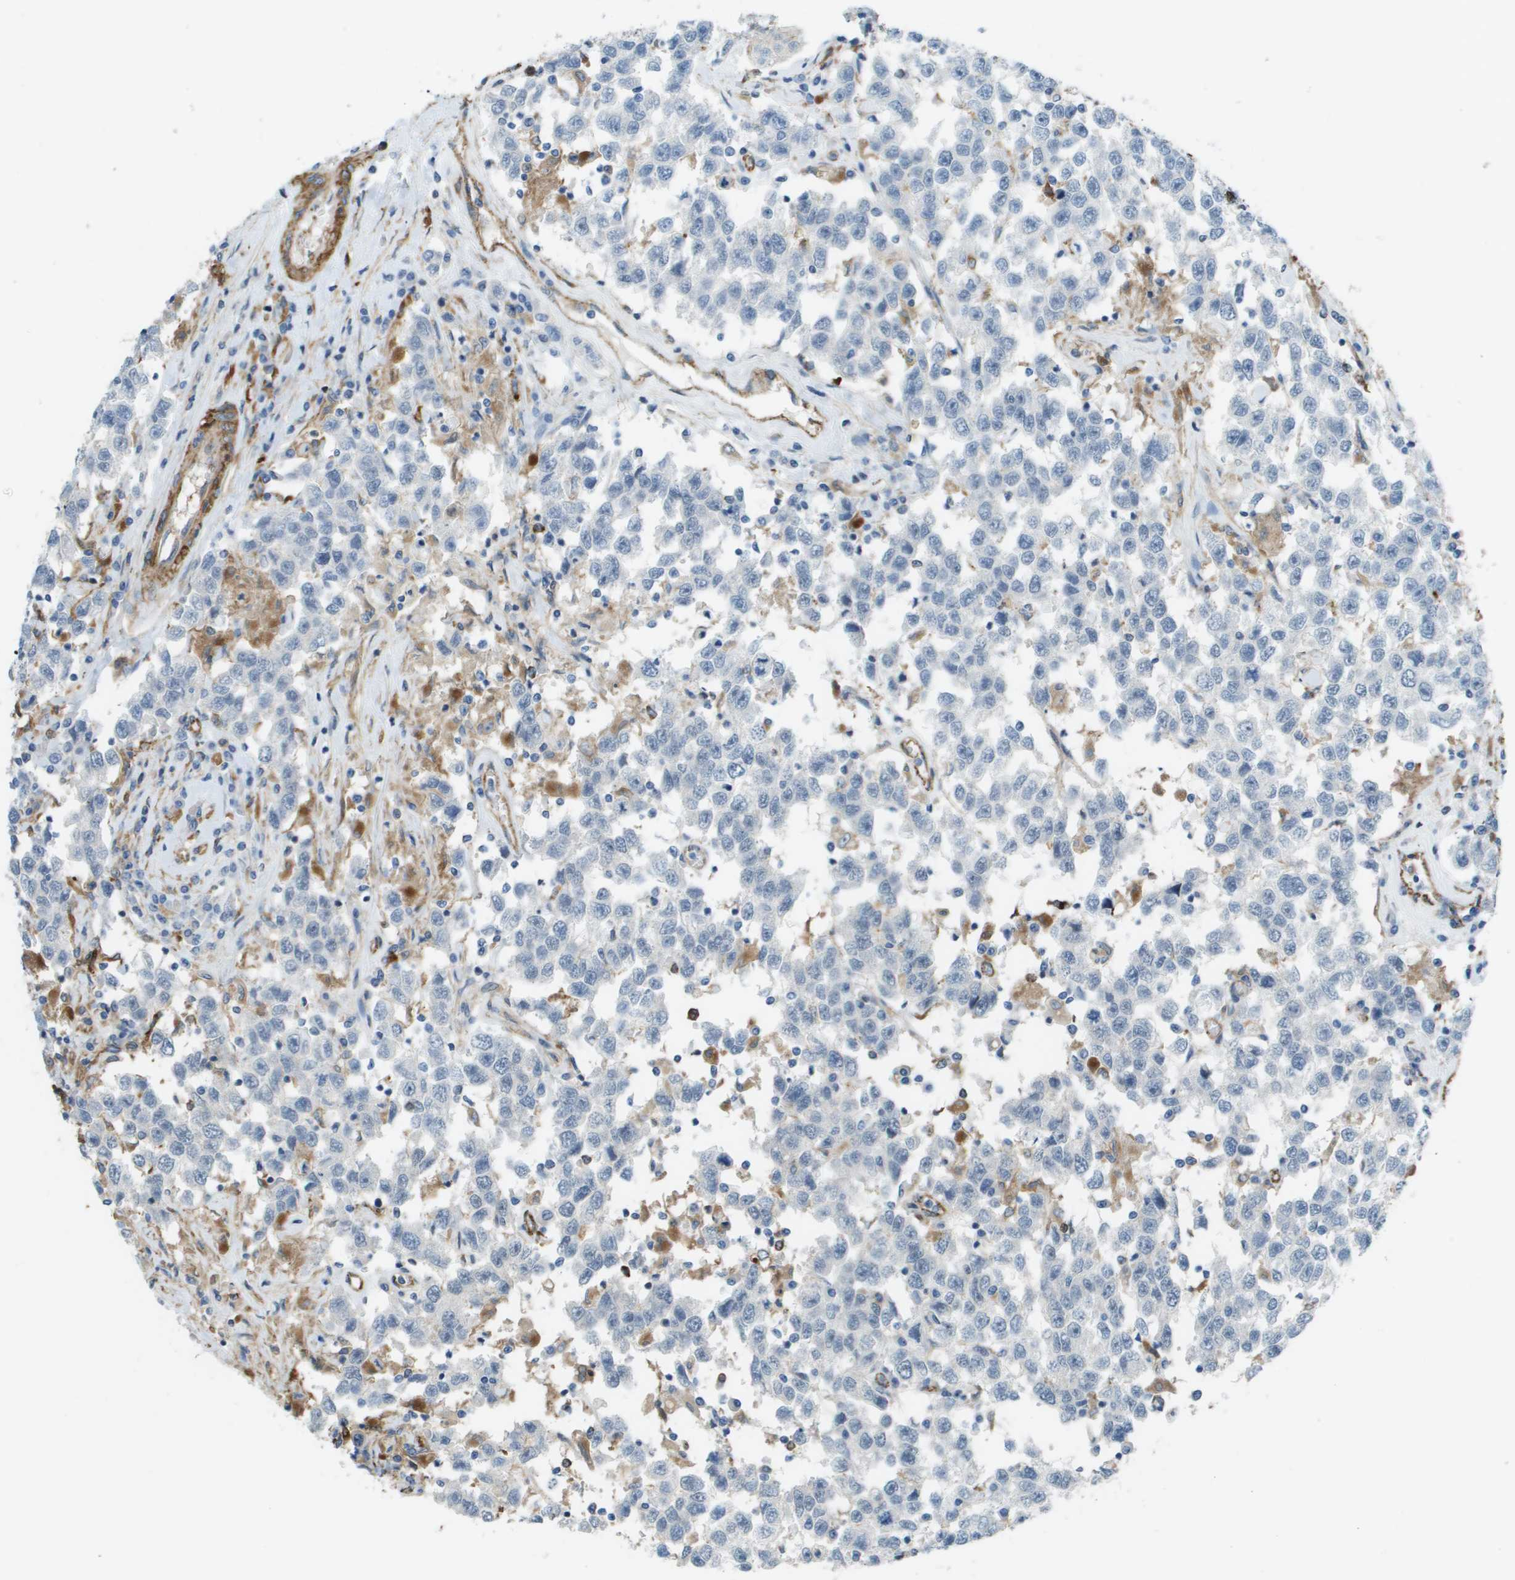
{"staining": {"intensity": "negative", "quantity": "none", "location": "none"}, "tissue": "testis cancer", "cell_type": "Tumor cells", "image_type": "cancer", "snomed": [{"axis": "morphology", "description": "Seminoma, NOS"}, {"axis": "topography", "description": "Testis"}], "caption": "This is an IHC photomicrograph of testis cancer. There is no staining in tumor cells.", "gene": "ZBTB43", "patient": {"sex": "male", "age": 41}}